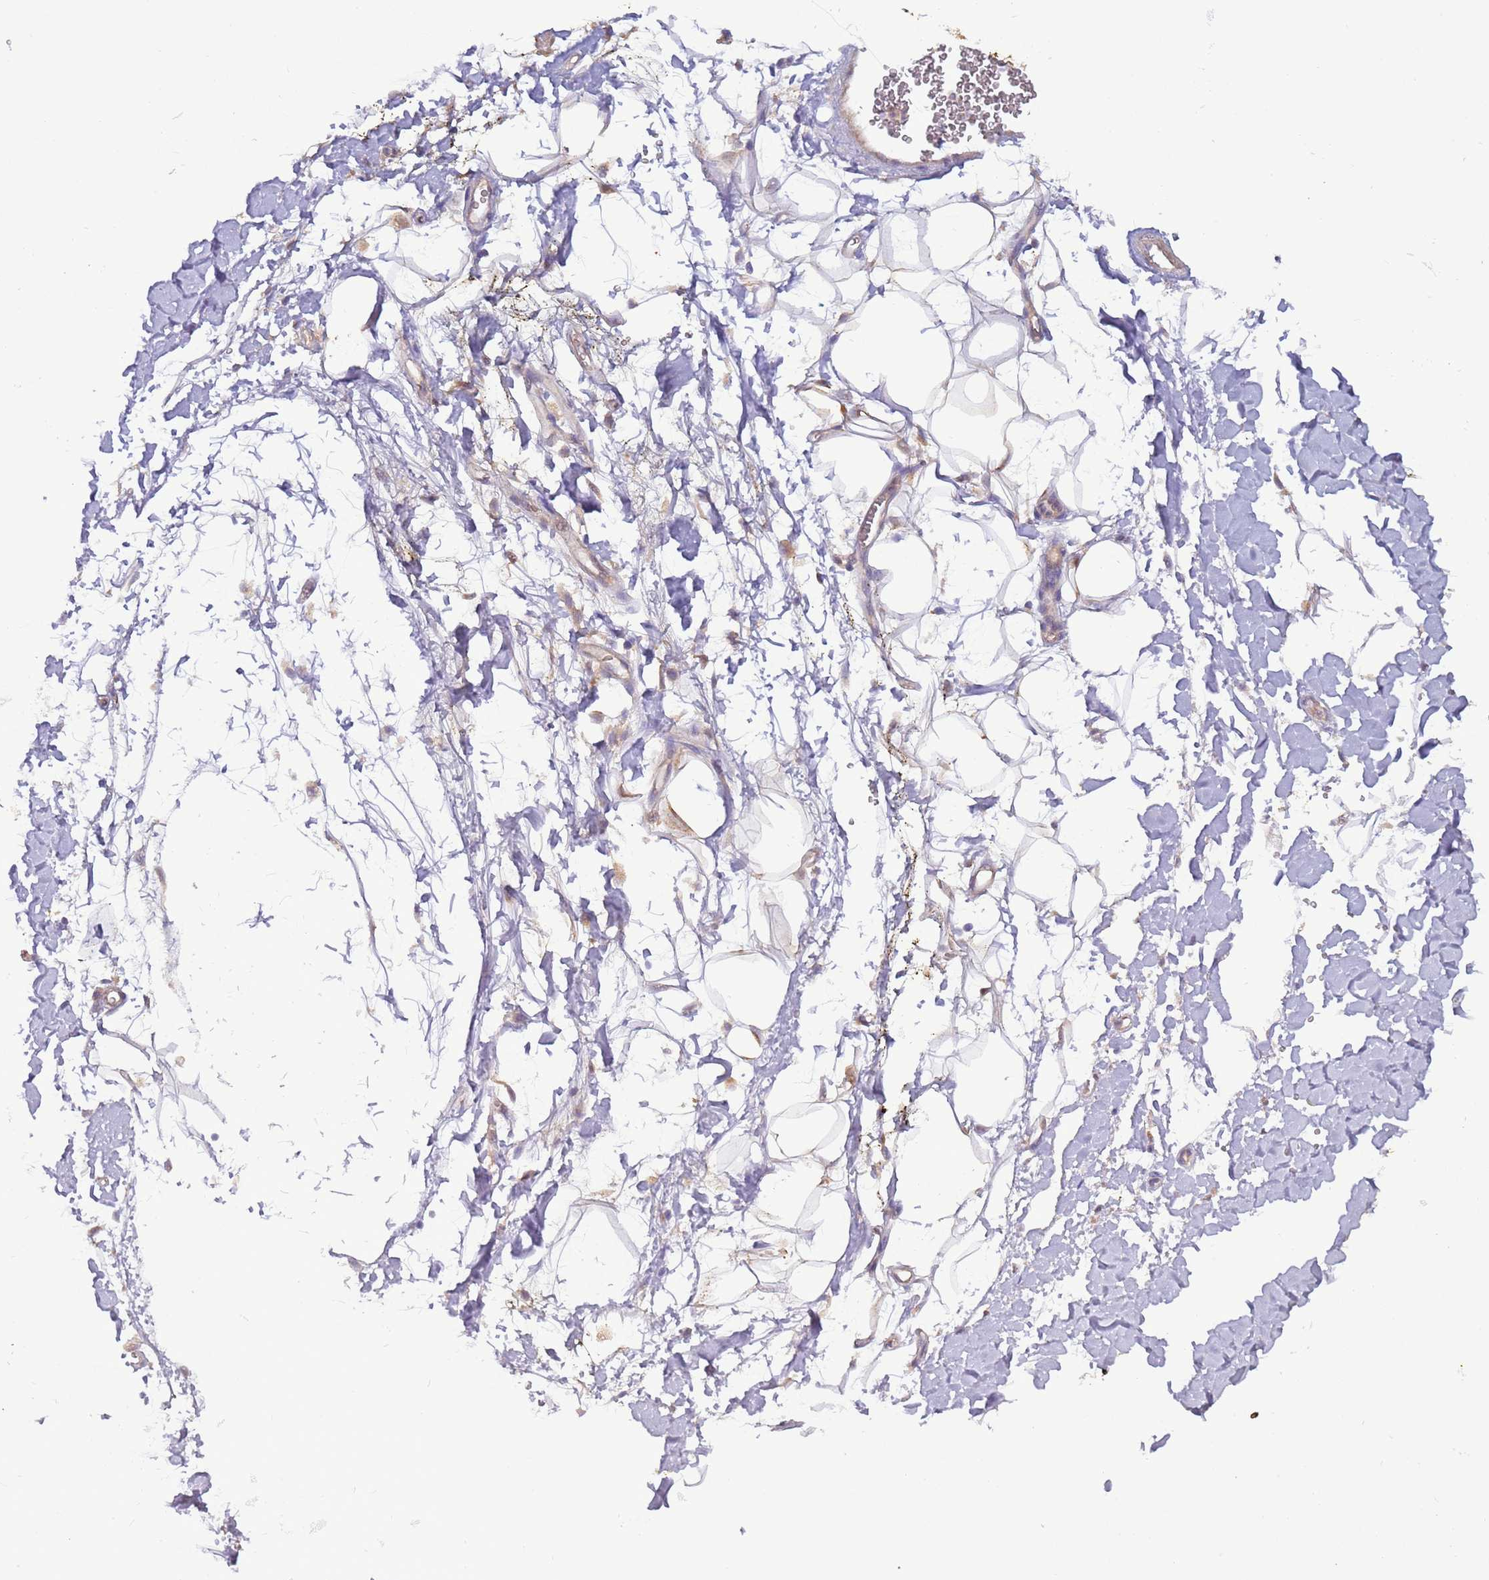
{"staining": {"intensity": "moderate", "quantity": "25%-75%", "location": "cytoplasmic/membranous"}, "tissue": "adipose tissue", "cell_type": "Adipocytes", "image_type": "normal", "snomed": [{"axis": "morphology", "description": "Normal tissue, NOS"}, {"axis": "morphology", "description": "Adenocarcinoma, NOS"}, {"axis": "topography", "description": "Pancreas"}, {"axis": "topography", "description": "Peripheral nerve tissue"}], "caption": "This is a micrograph of IHC staining of unremarkable adipose tissue, which shows moderate expression in the cytoplasmic/membranous of adipocytes.", "gene": "UQCRQ", "patient": {"sex": "male", "age": 59}}